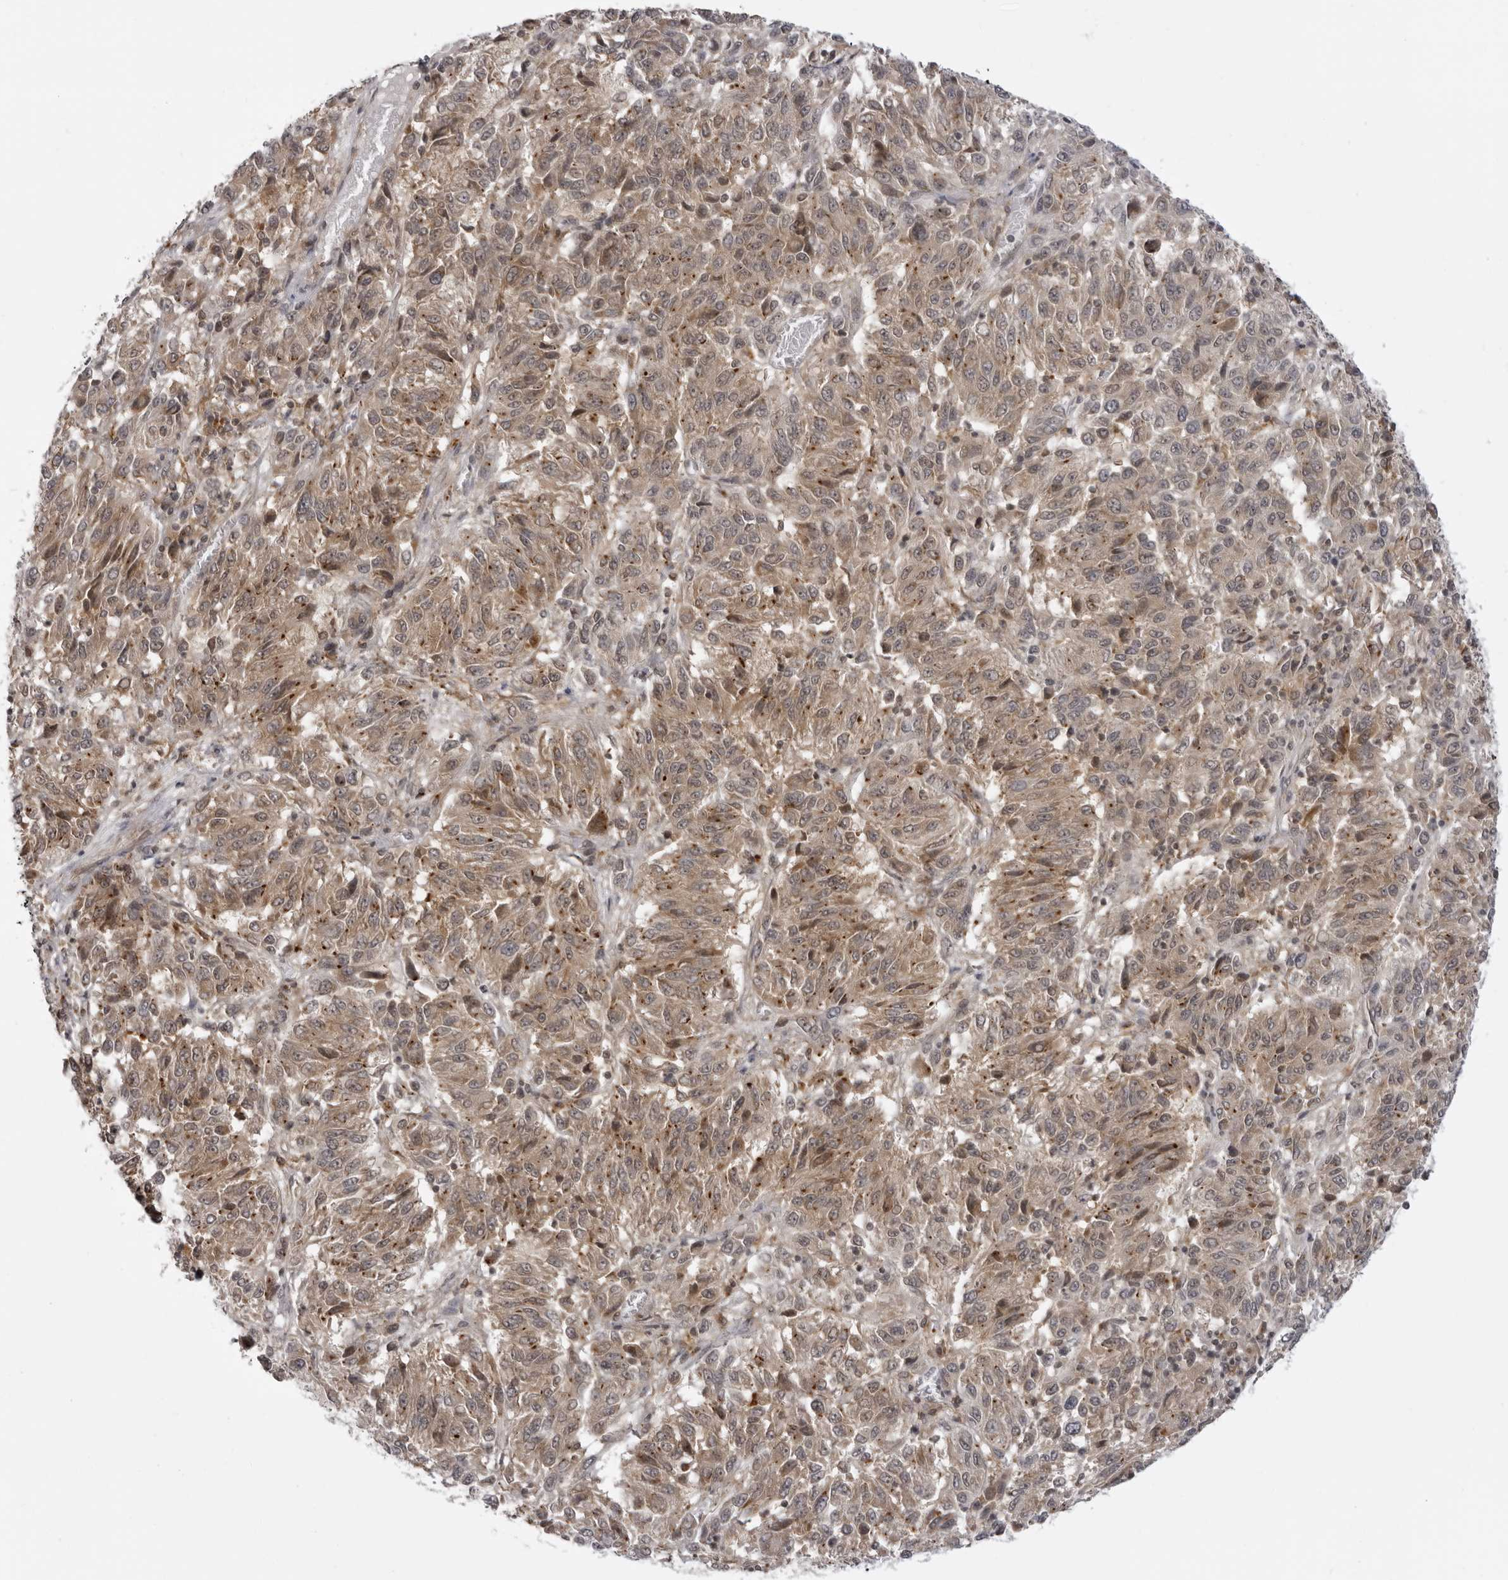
{"staining": {"intensity": "weak", "quantity": ">75%", "location": "cytoplasmic/membranous"}, "tissue": "melanoma", "cell_type": "Tumor cells", "image_type": "cancer", "snomed": [{"axis": "morphology", "description": "Malignant melanoma, NOS"}, {"axis": "topography", "description": "Skin"}], "caption": "High-power microscopy captured an IHC photomicrograph of malignant melanoma, revealing weak cytoplasmic/membranous expression in about >75% of tumor cells.", "gene": "USP43", "patient": {"sex": "female", "age": 82}}